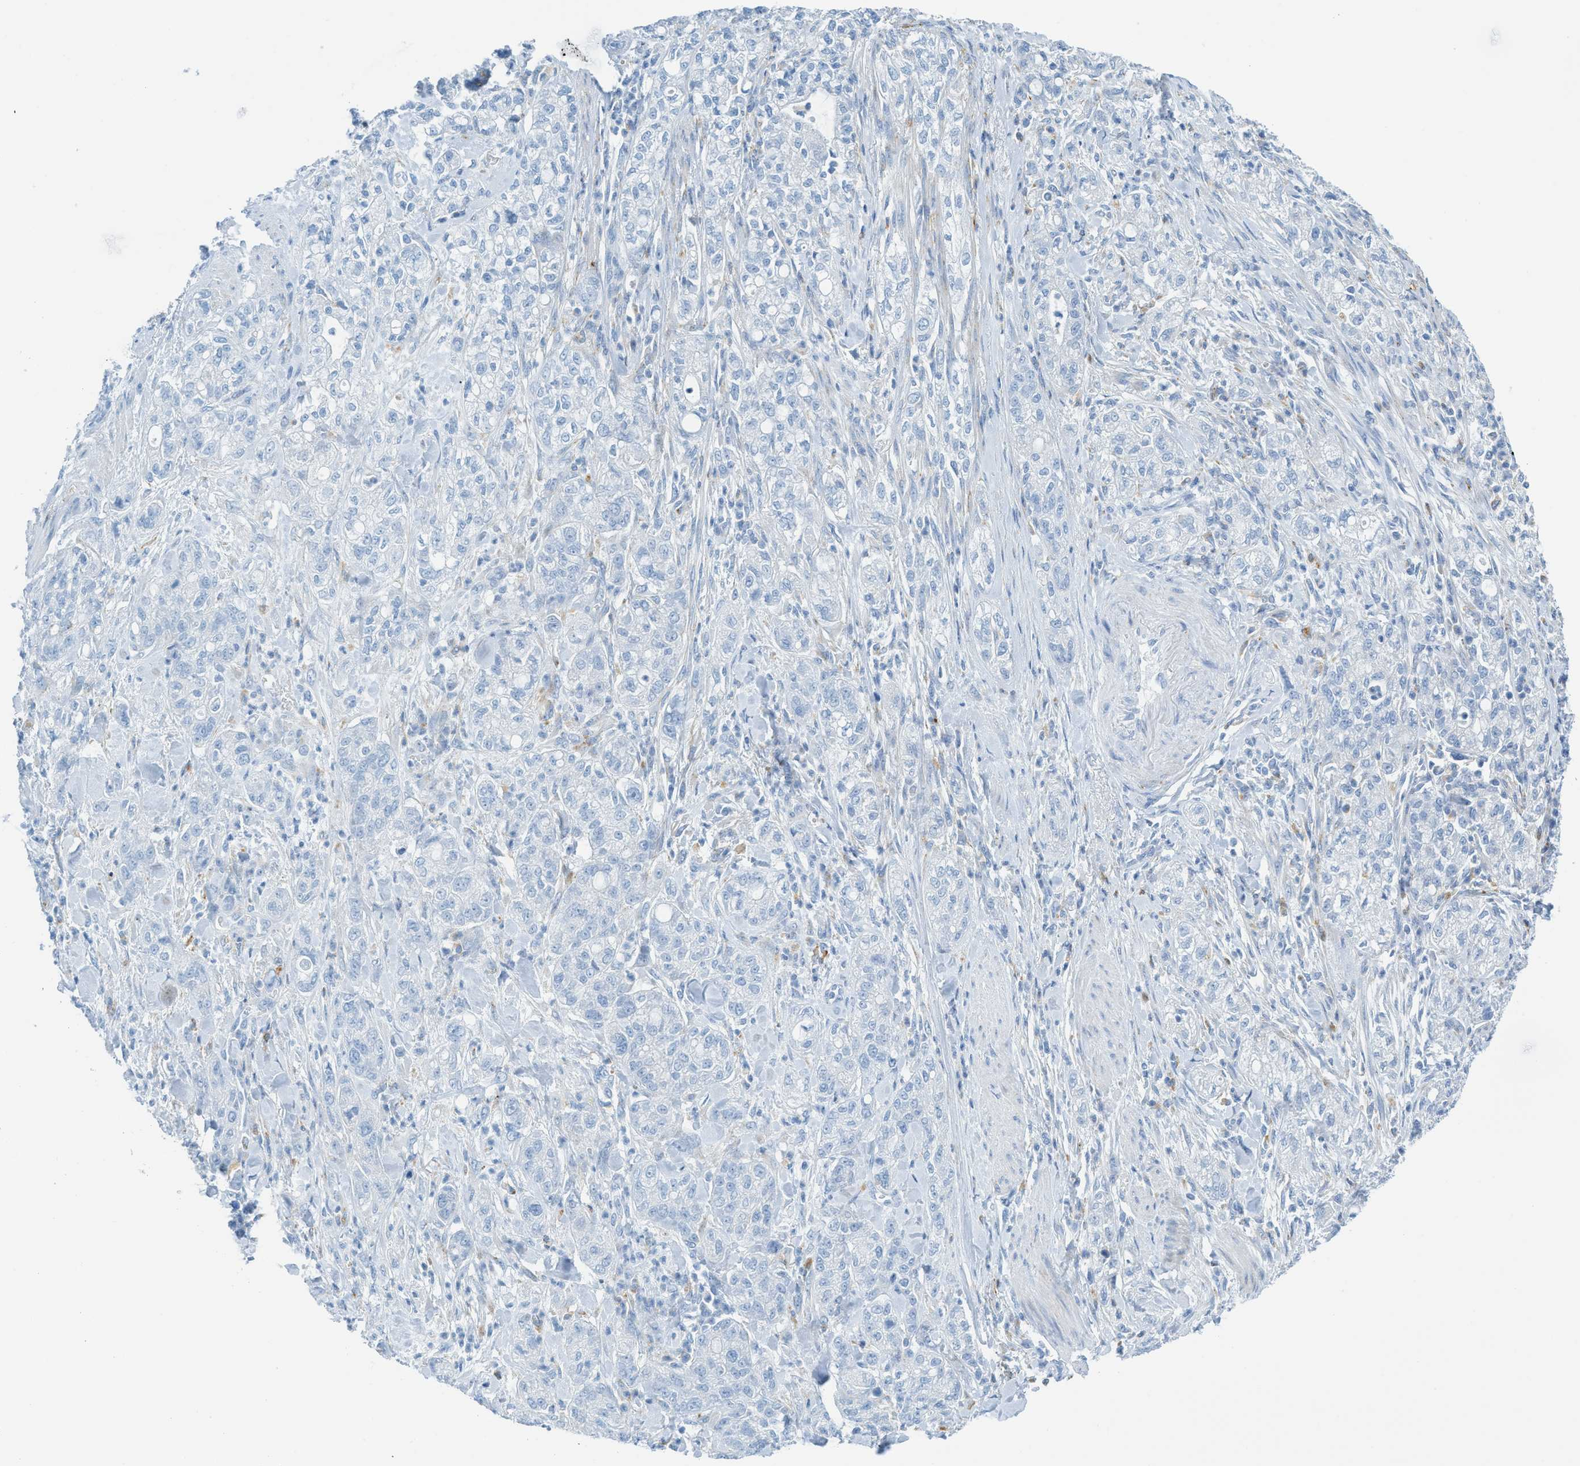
{"staining": {"intensity": "negative", "quantity": "none", "location": "none"}, "tissue": "pancreatic cancer", "cell_type": "Tumor cells", "image_type": "cancer", "snomed": [{"axis": "morphology", "description": "Adenocarcinoma, NOS"}, {"axis": "topography", "description": "Pancreas"}], "caption": "An image of pancreatic cancer (adenocarcinoma) stained for a protein displays no brown staining in tumor cells.", "gene": "C21orf62", "patient": {"sex": "female", "age": 78}}